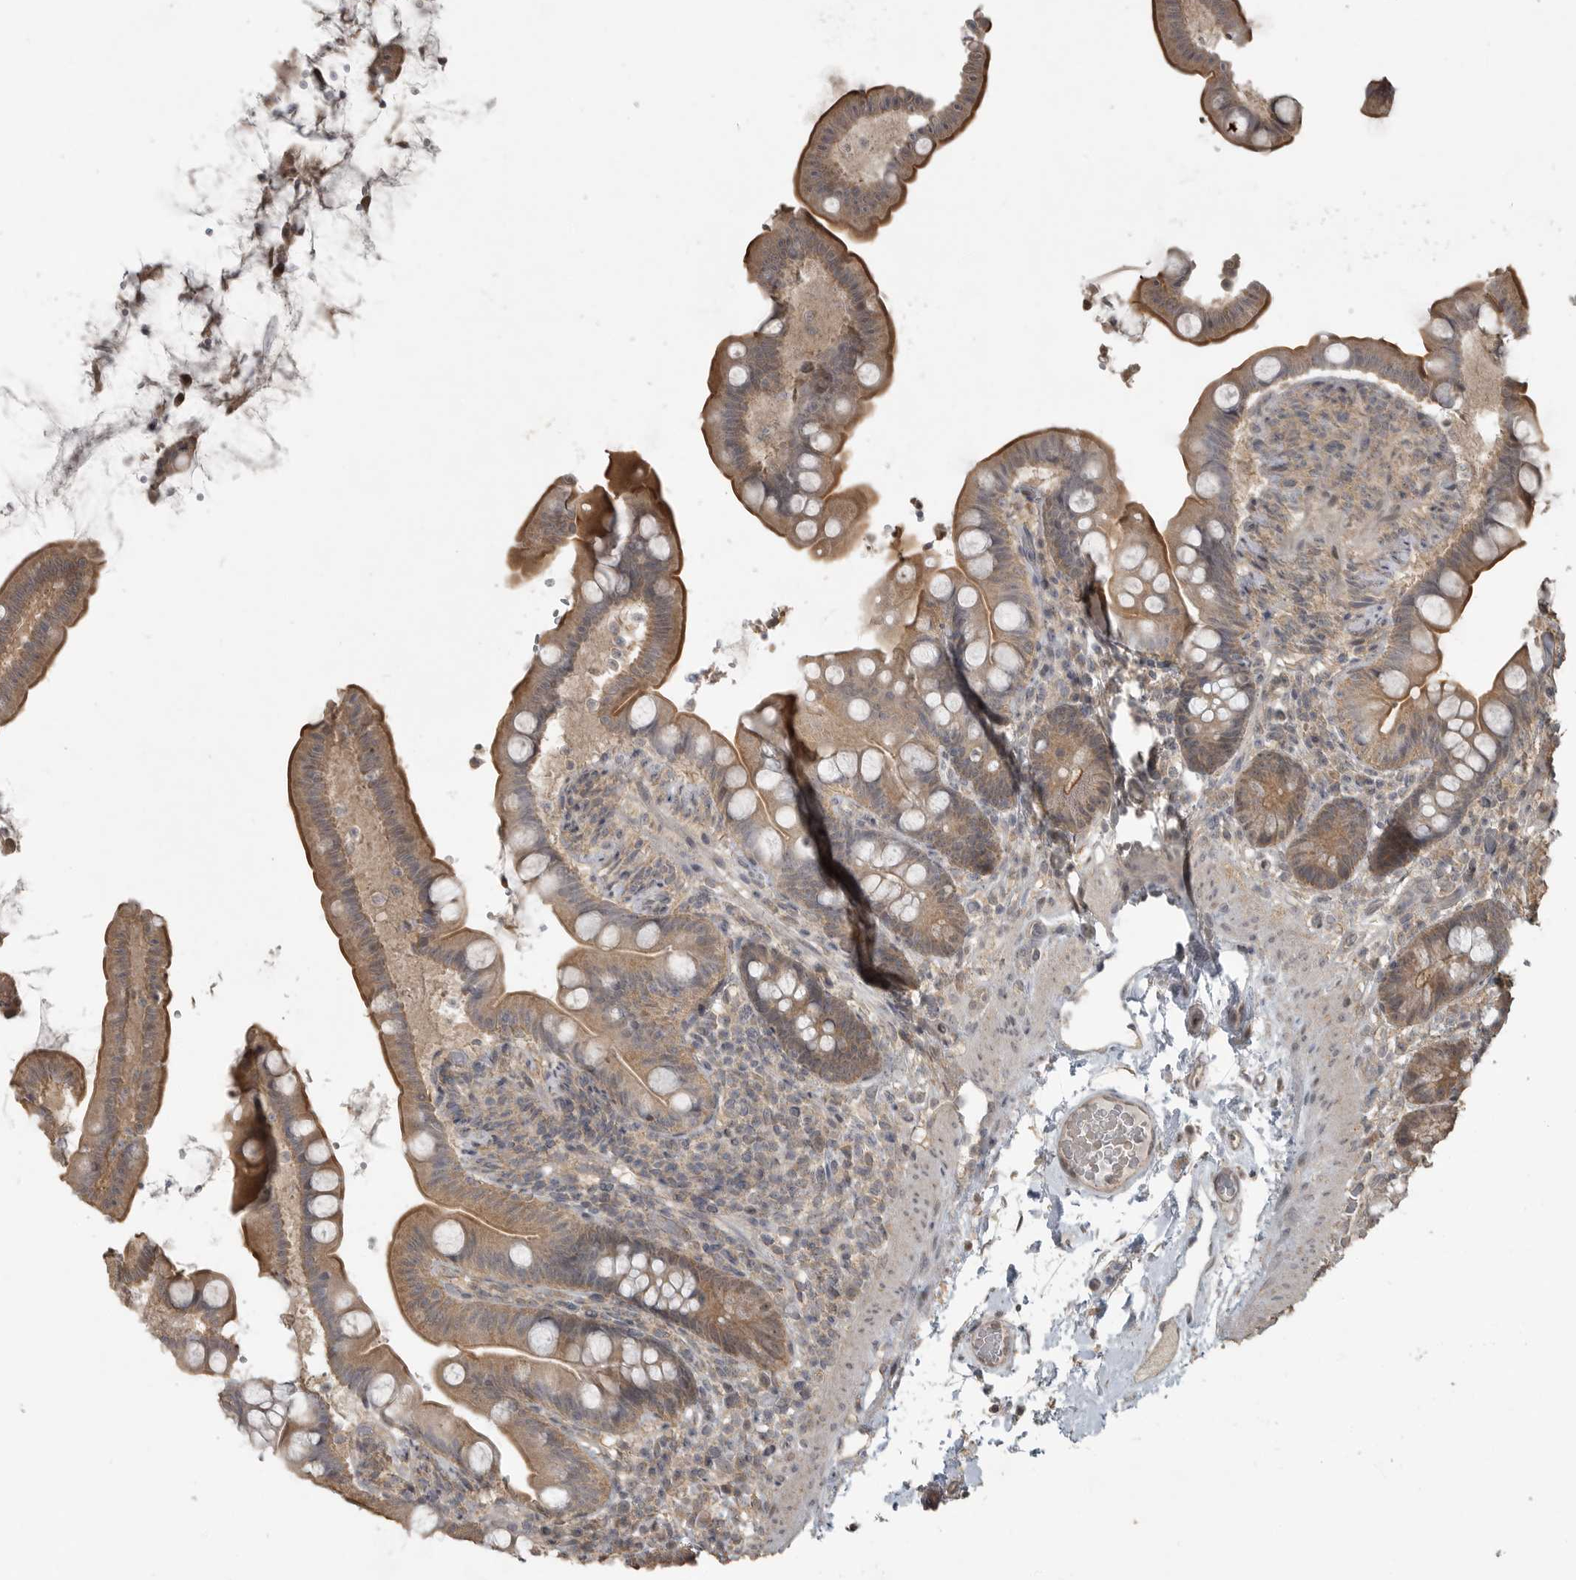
{"staining": {"intensity": "weak", "quantity": ">75%", "location": "cytoplasmic/membranous"}, "tissue": "colon", "cell_type": "Endothelial cells", "image_type": "normal", "snomed": [{"axis": "morphology", "description": "Normal tissue, NOS"}, {"axis": "topography", "description": "Smooth muscle"}, {"axis": "topography", "description": "Colon"}], "caption": "Immunohistochemistry of unremarkable colon reveals low levels of weak cytoplasmic/membranous positivity in about >75% of endothelial cells.", "gene": "LLGL1", "patient": {"sex": "male", "age": 73}}